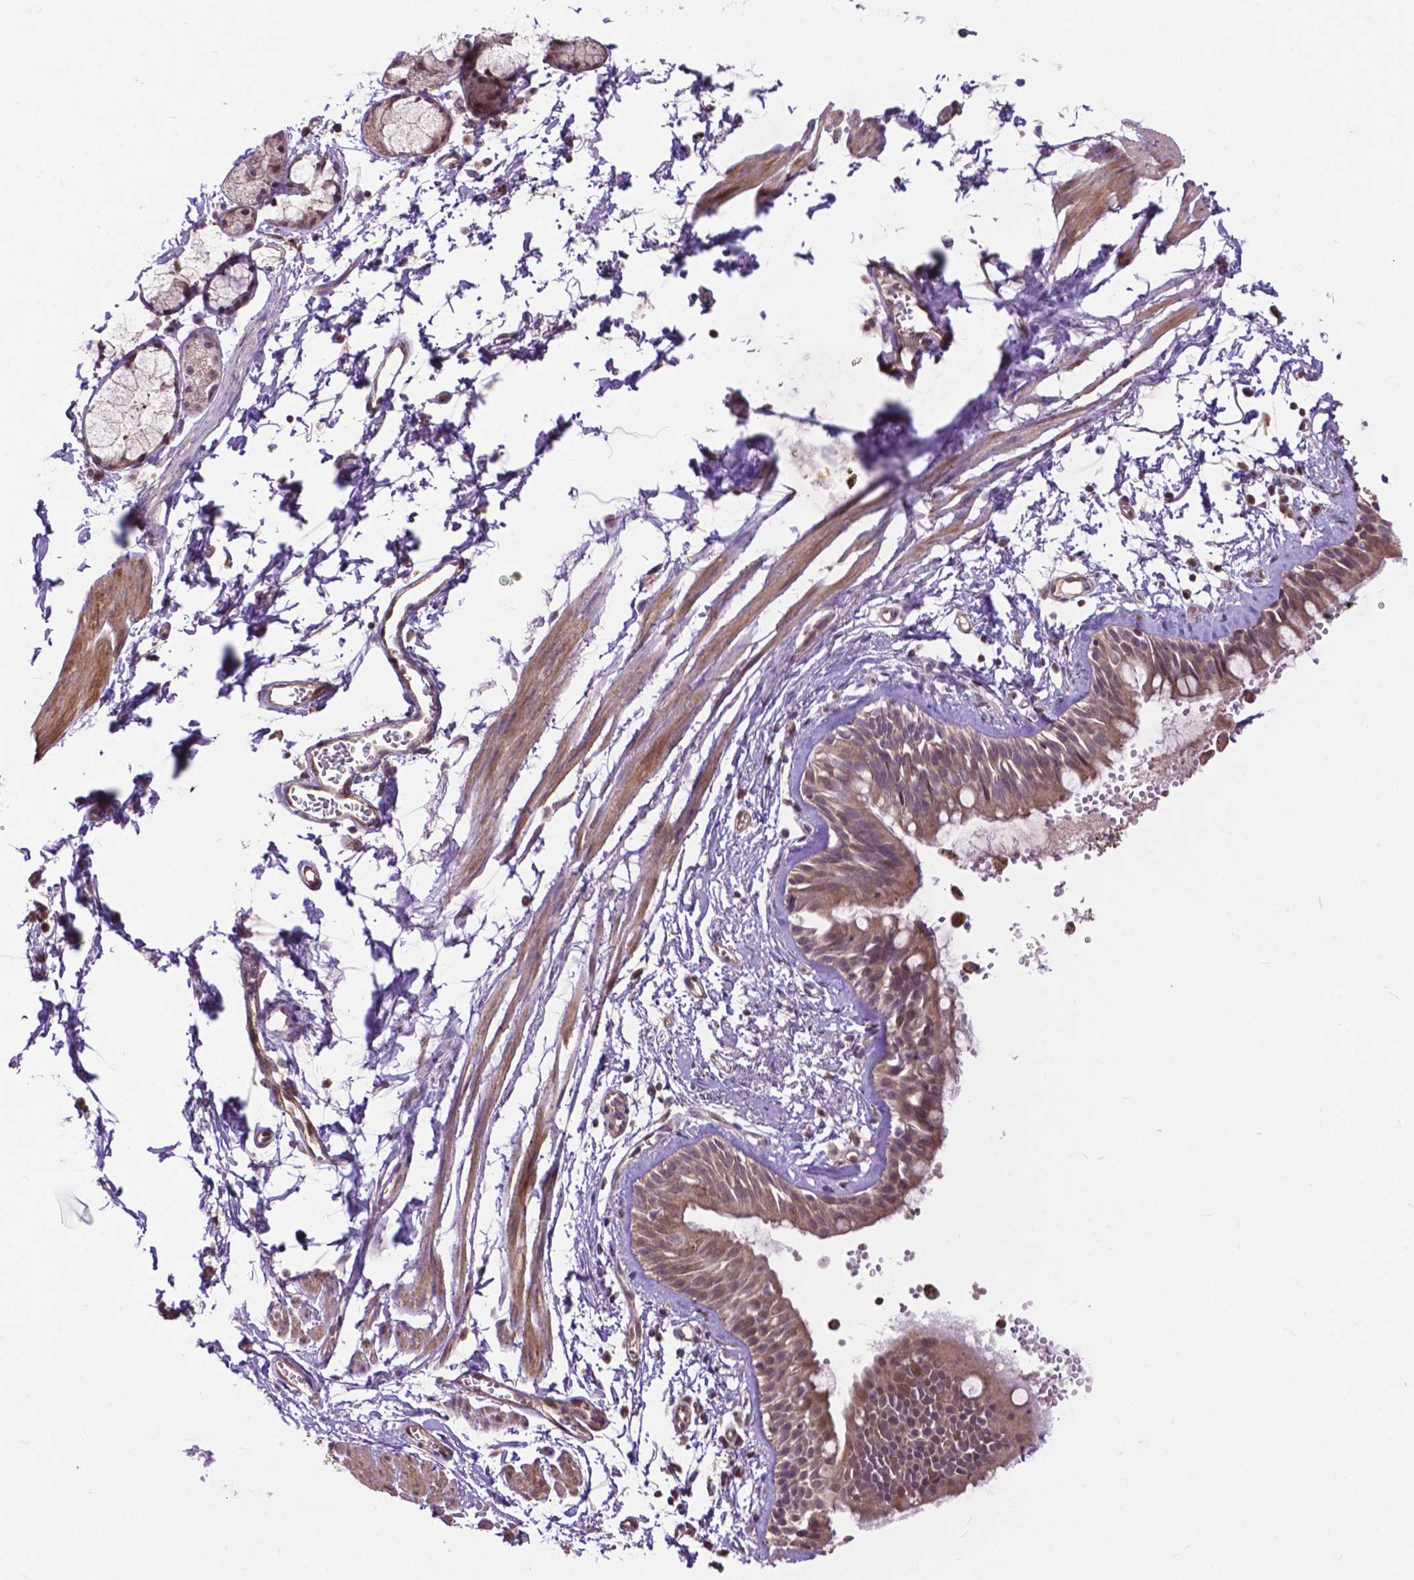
{"staining": {"intensity": "moderate", "quantity": ">75%", "location": "cytoplasmic/membranous,nuclear"}, "tissue": "bronchus", "cell_type": "Respiratory epithelial cells", "image_type": "normal", "snomed": [{"axis": "morphology", "description": "Normal tissue, NOS"}, {"axis": "topography", "description": "Cartilage tissue"}, {"axis": "topography", "description": "Bronchus"}], "caption": "Immunohistochemistry (IHC) micrograph of benign human bronchus stained for a protein (brown), which displays medium levels of moderate cytoplasmic/membranous,nuclear expression in approximately >75% of respiratory epithelial cells.", "gene": "CHMP4A", "patient": {"sex": "female", "age": 59}}